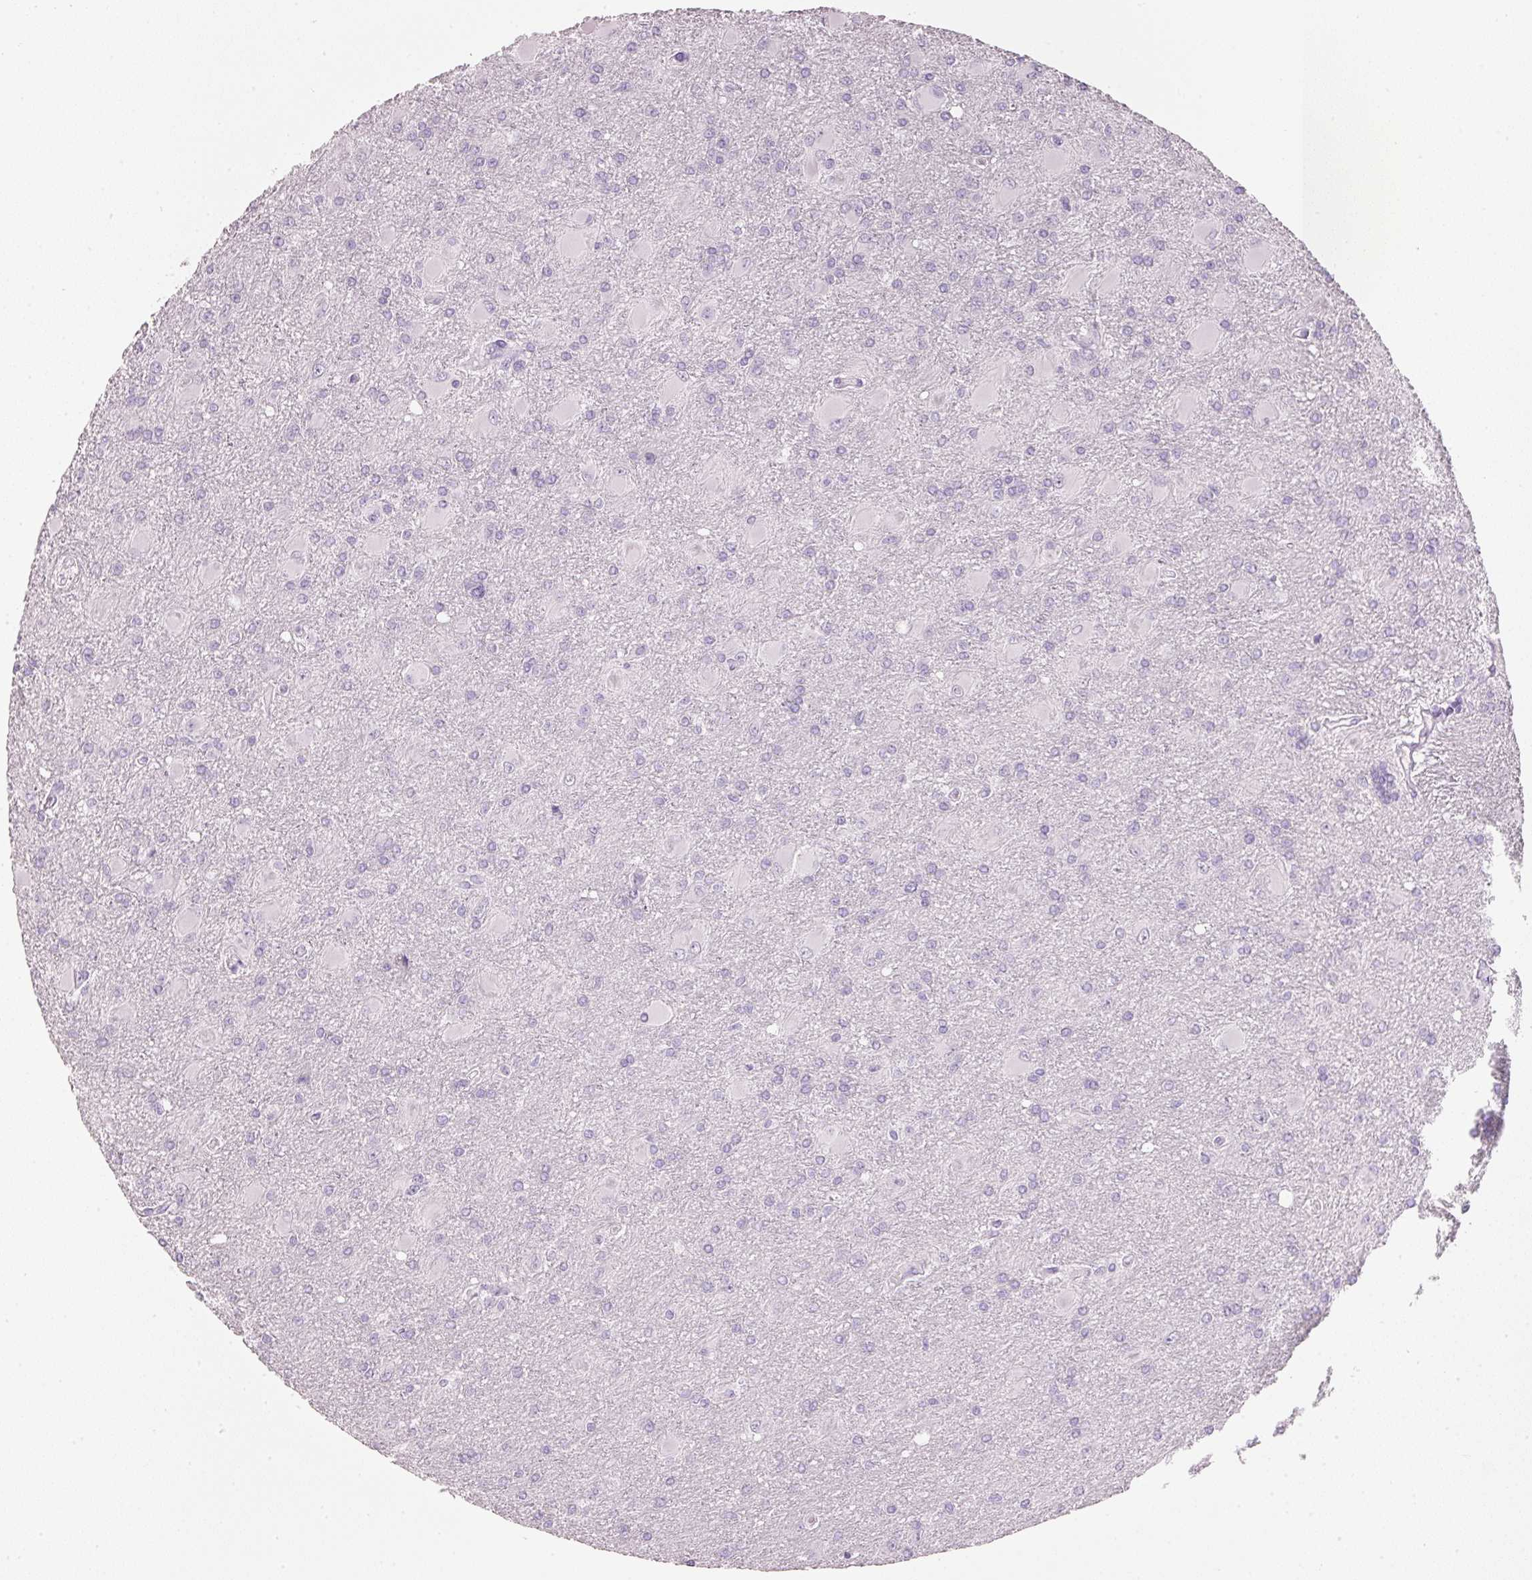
{"staining": {"intensity": "negative", "quantity": "none", "location": "none"}, "tissue": "glioma", "cell_type": "Tumor cells", "image_type": "cancer", "snomed": [{"axis": "morphology", "description": "Glioma, malignant, High grade"}, {"axis": "topography", "description": "Brain"}], "caption": "Histopathology image shows no protein expression in tumor cells of glioma tissue. (Brightfield microscopy of DAB (3,3'-diaminobenzidine) immunohistochemistry at high magnification).", "gene": "PDXDC1", "patient": {"sex": "male", "age": 67}}